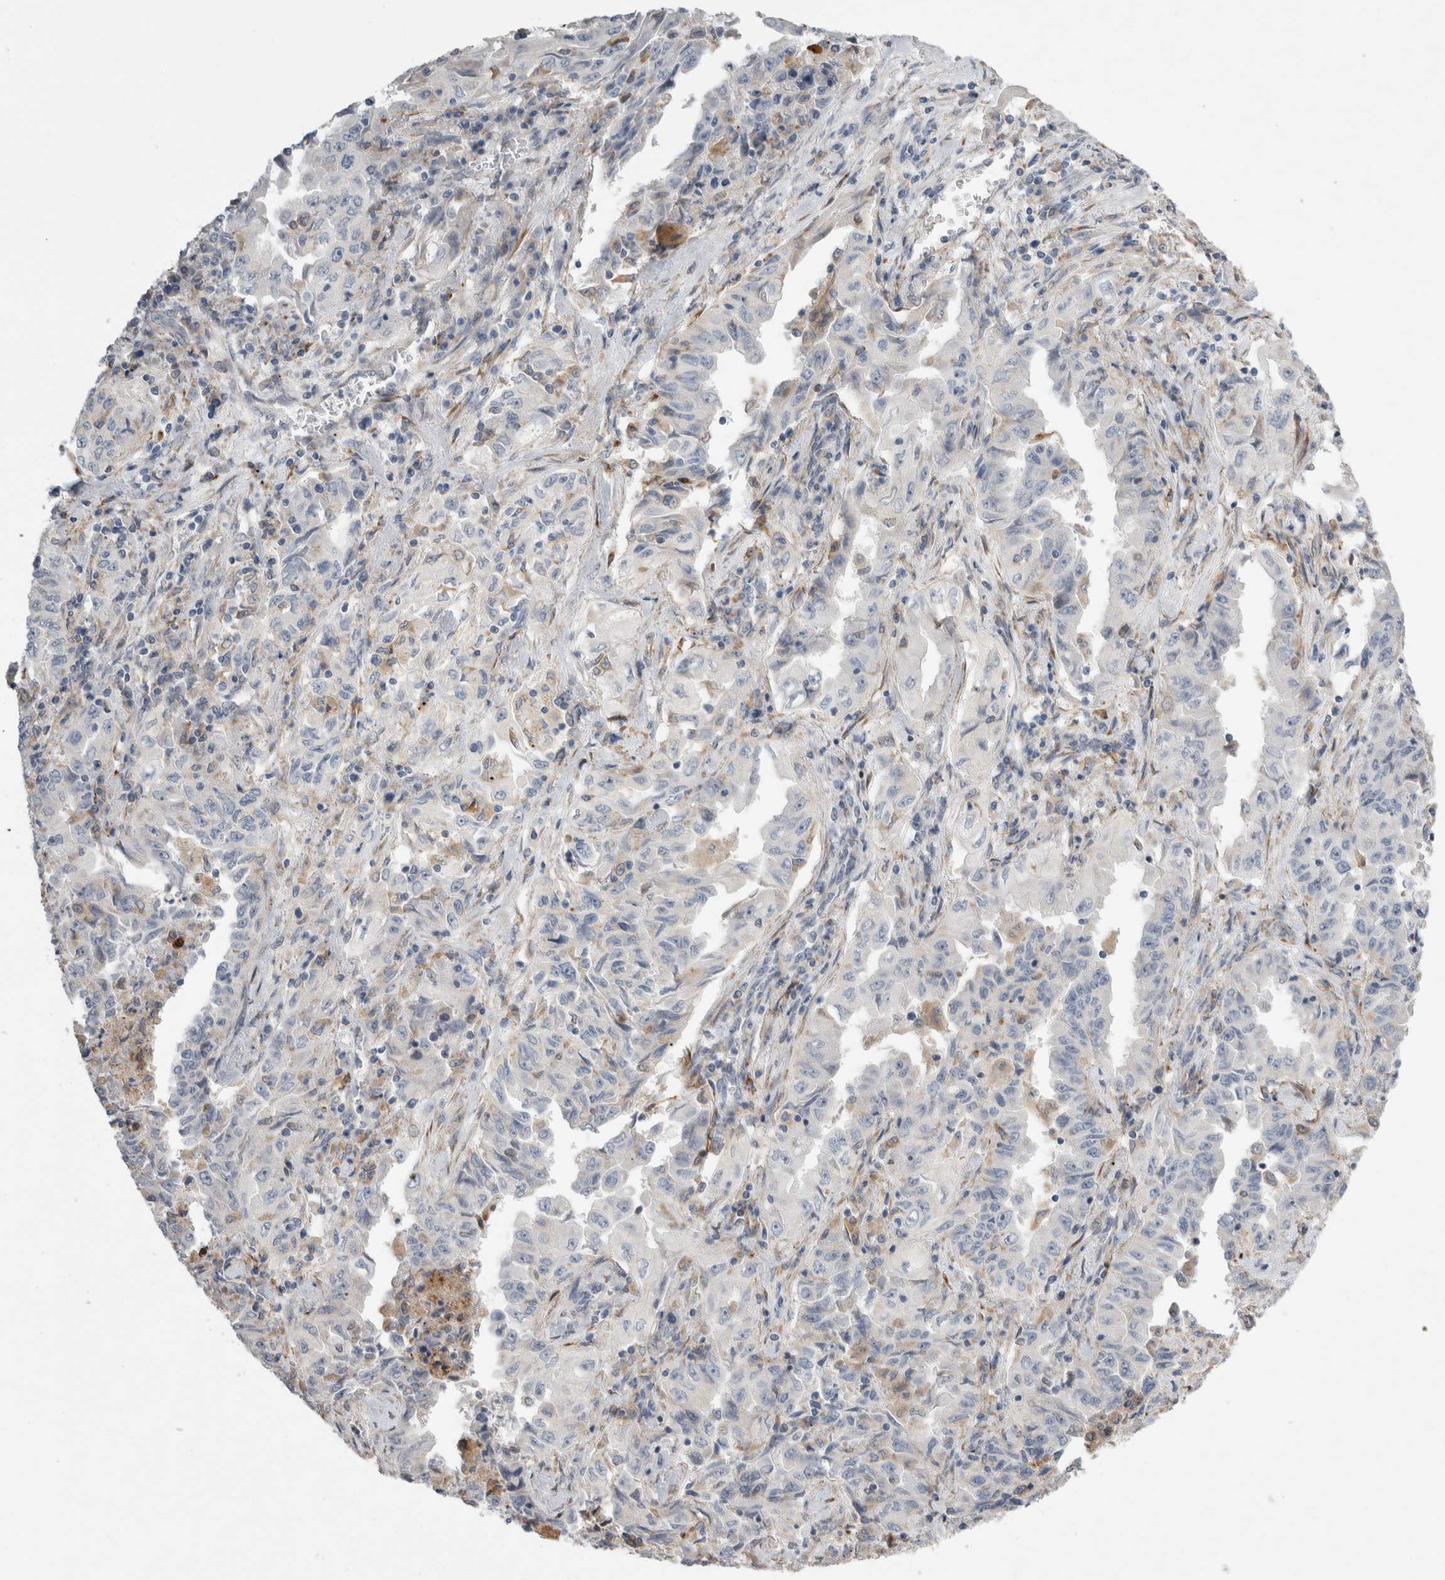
{"staining": {"intensity": "negative", "quantity": "none", "location": "none"}, "tissue": "lung cancer", "cell_type": "Tumor cells", "image_type": "cancer", "snomed": [{"axis": "morphology", "description": "Adenocarcinoma, NOS"}, {"axis": "topography", "description": "Lung"}], "caption": "High magnification brightfield microscopy of adenocarcinoma (lung) stained with DAB (brown) and counterstained with hematoxylin (blue): tumor cells show no significant positivity. (Brightfield microscopy of DAB (3,3'-diaminobenzidine) IHC at high magnification).", "gene": "TRMT9B", "patient": {"sex": "female", "age": 51}}